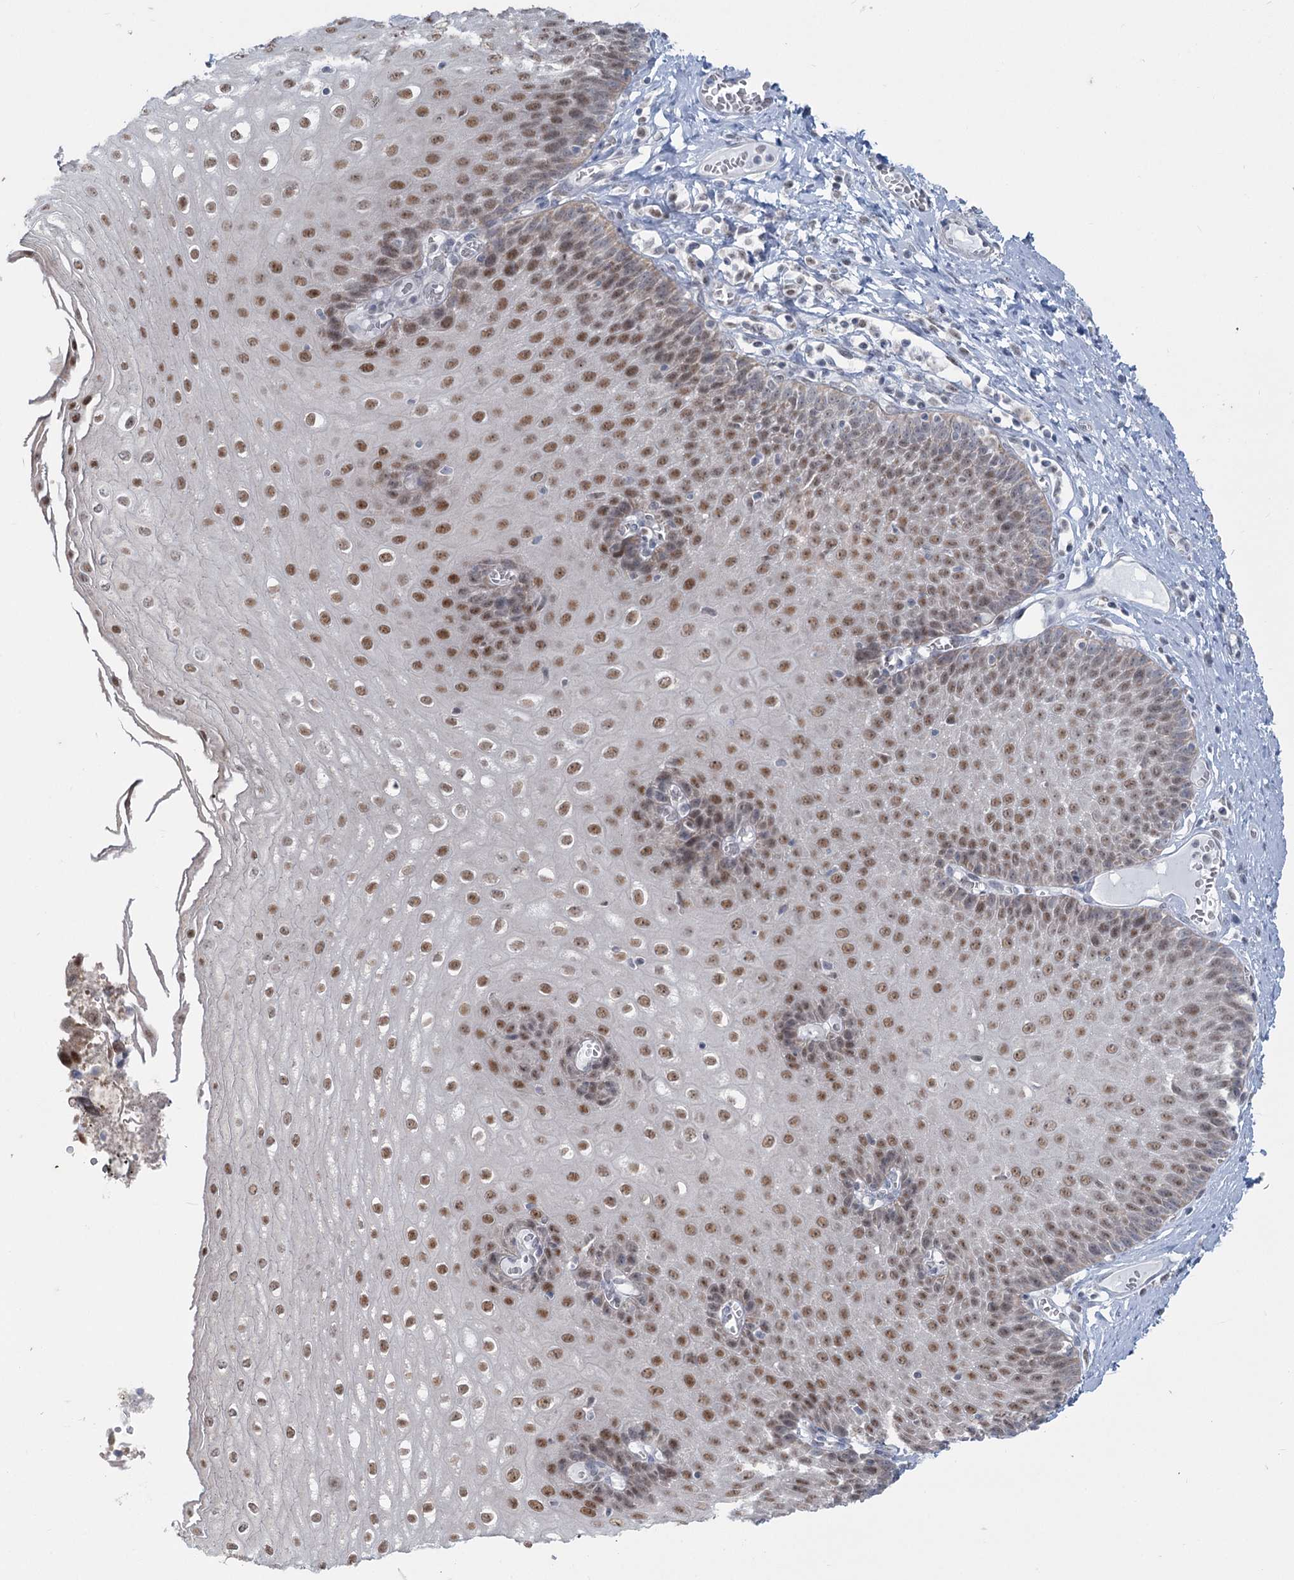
{"staining": {"intensity": "moderate", "quantity": "25%-75%", "location": "nuclear"}, "tissue": "esophagus", "cell_type": "Squamous epithelial cells", "image_type": "normal", "snomed": [{"axis": "morphology", "description": "Normal tissue, NOS"}, {"axis": "topography", "description": "Esophagus"}], "caption": "IHC (DAB (3,3'-diaminobenzidine)) staining of benign human esophagus shows moderate nuclear protein staining in approximately 25%-75% of squamous epithelial cells.", "gene": "MTG1", "patient": {"sex": "male", "age": 60}}